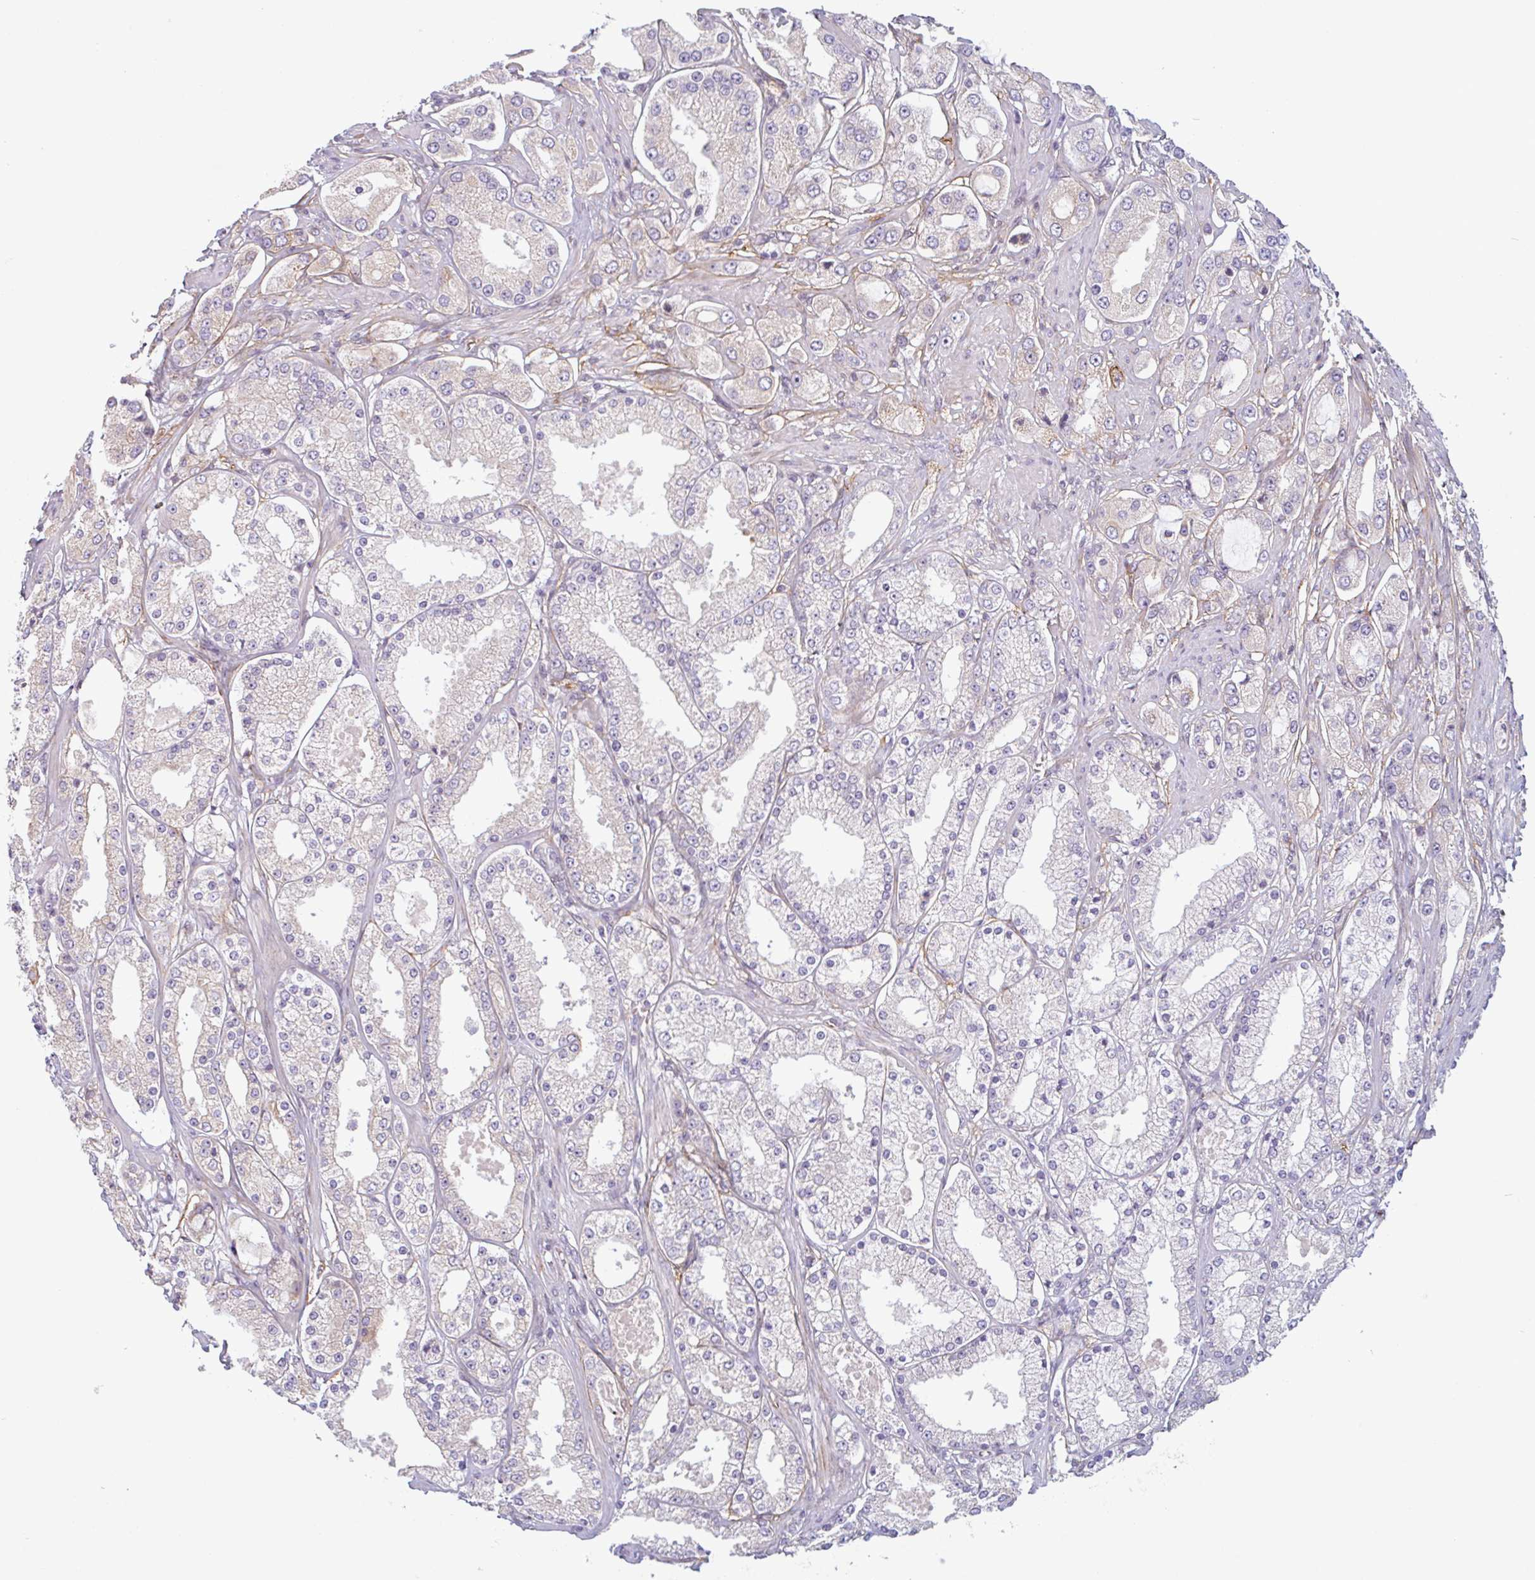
{"staining": {"intensity": "negative", "quantity": "none", "location": "none"}, "tissue": "prostate cancer", "cell_type": "Tumor cells", "image_type": "cancer", "snomed": [{"axis": "morphology", "description": "Adenocarcinoma, High grade"}, {"axis": "topography", "description": "Prostate"}], "caption": "Prostate high-grade adenocarcinoma was stained to show a protein in brown. There is no significant positivity in tumor cells.", "gene": "TMEM119", "patient": {"sex": "male", "age": 68}}